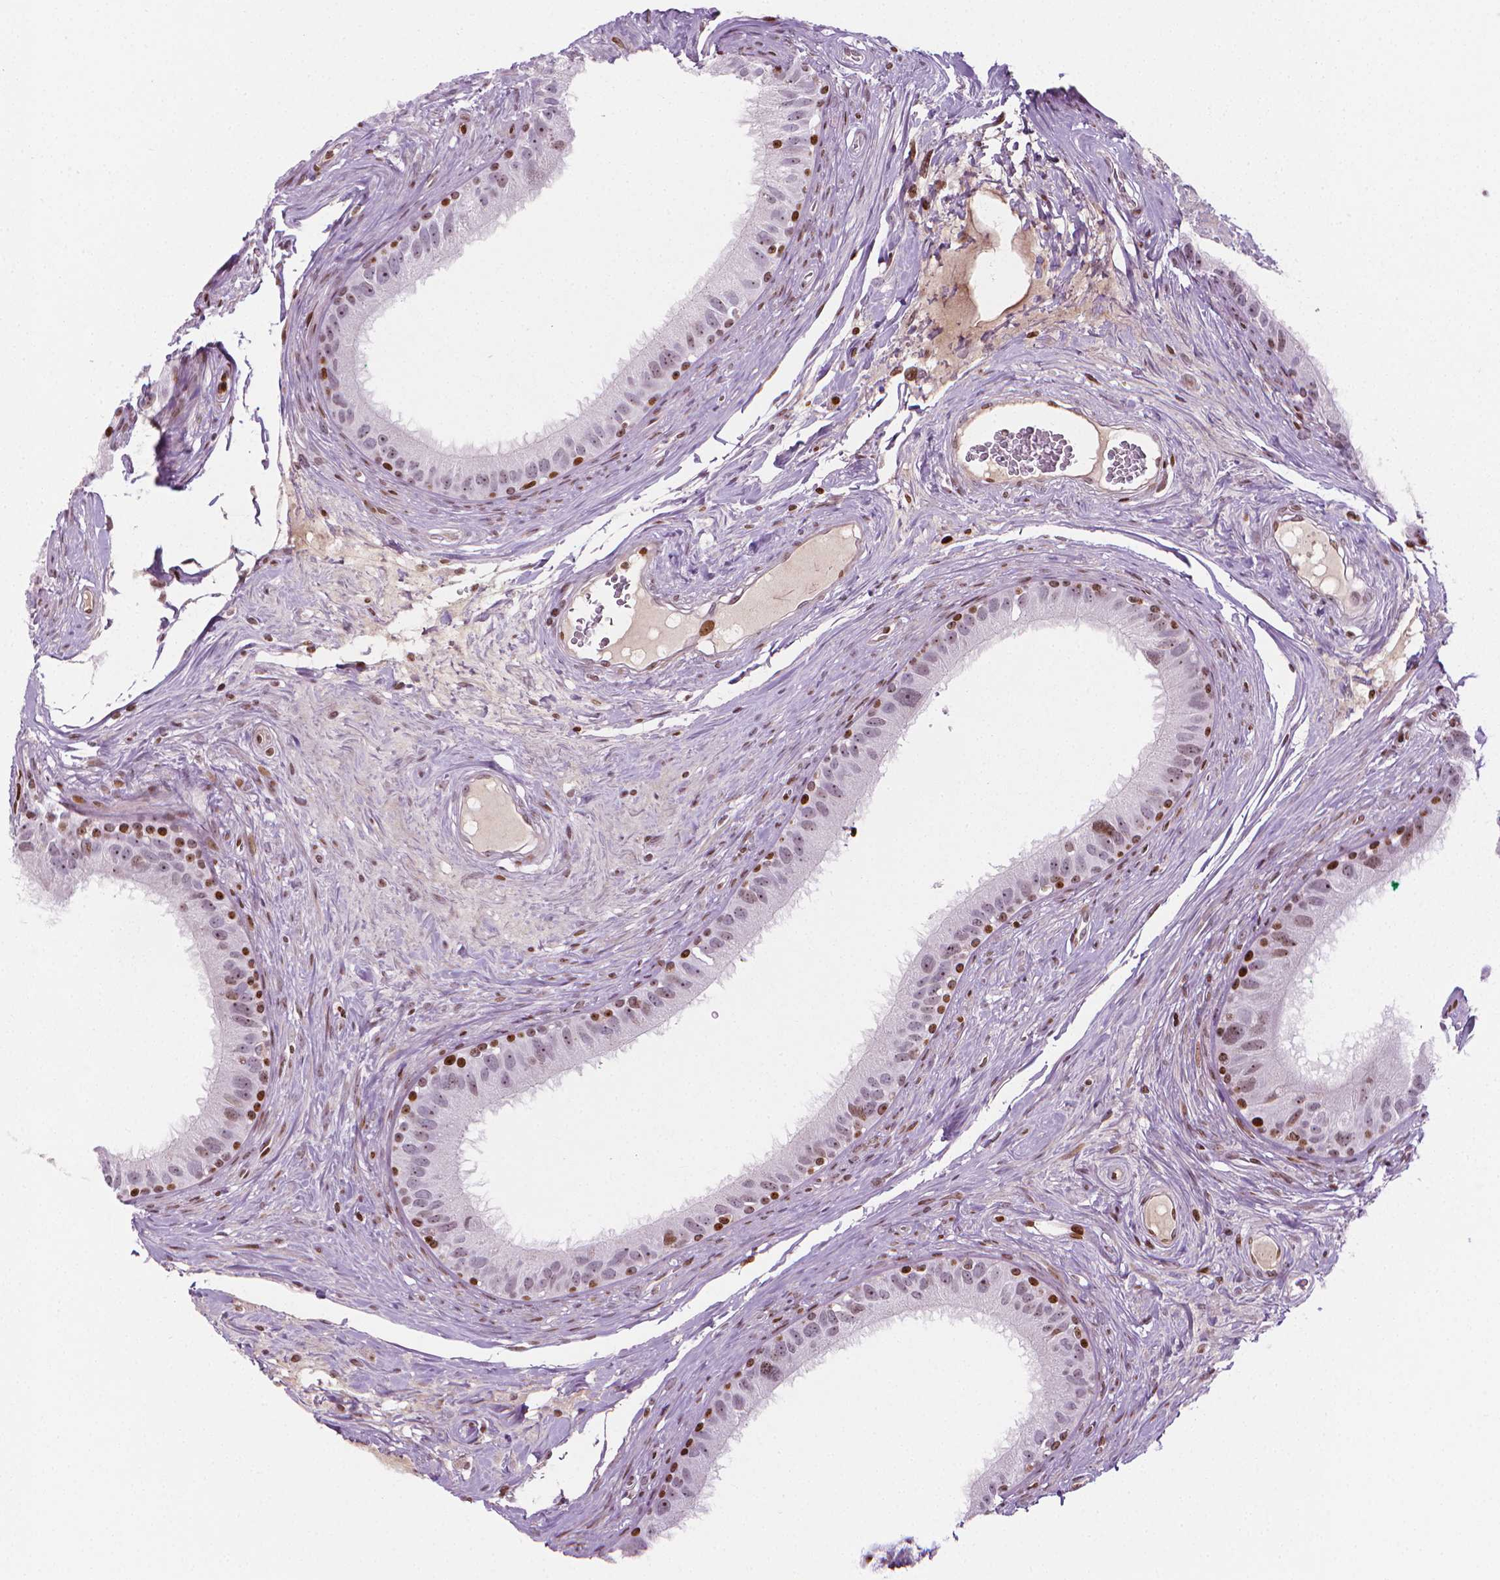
{"staining": {"intensity": "strong", "quantity": "<25%", "location": "nuclear"}, "tissue": "epididymis", "cell_type": "Glandular cells", "image_type": "normal", "snomed": [{"axis": "morphology", "description": "Normal tissue, NOS"}, {"axis": "topography", "description": "Epididymis"}], "caption": "Strong nuclear protein expression is appreciated in approximately <25% of glandular cells in epididymis. The protein is stained brown, and the nuclei are stained in blue (DAB (3,3'-diaminobenzidine) IHC with brightfield microscopy, high magnification).", "gene": "PIP4K2A", "patient": {"sex": "male", "age": 59}}